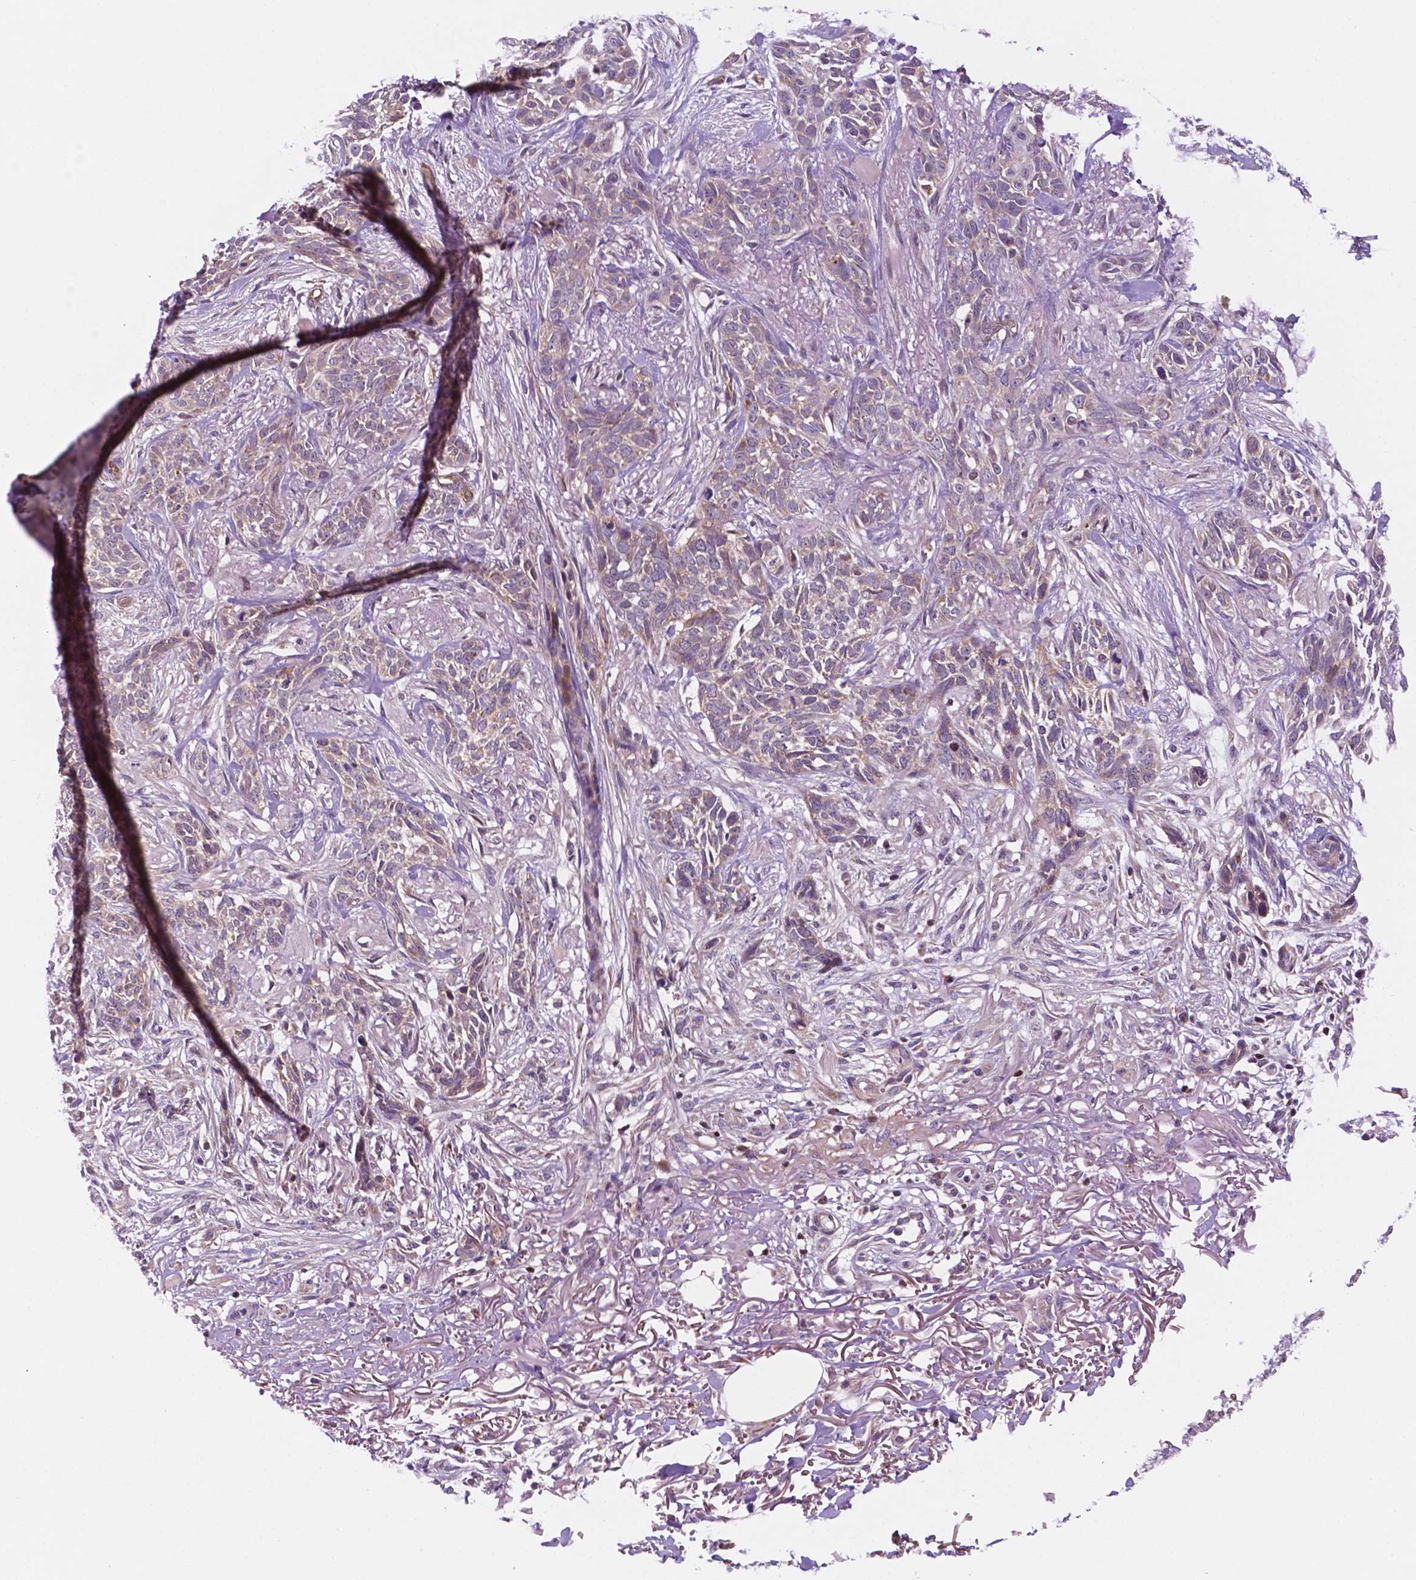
{"staining": {"intensity": "weak", "quantity": "25%-75%", "location": "cytoplasmic/membranous"}, "tissue": "skin cancer", "cell_type": "Tumor cells", "image_type": "cancer", "snomed": [{"axis": "morphology", "description": "Basal cell carcinoma"}, {"axis": "topography", "description": "Skin"}], "caption": "Immunohistochemical staining of skin cancer shows low levels of weak cytoplasmic/membranous expression in about 25%-75% of tumor cells.", "gene": "GEMIN4", "patient": {"sex": "male", "age": 74}}